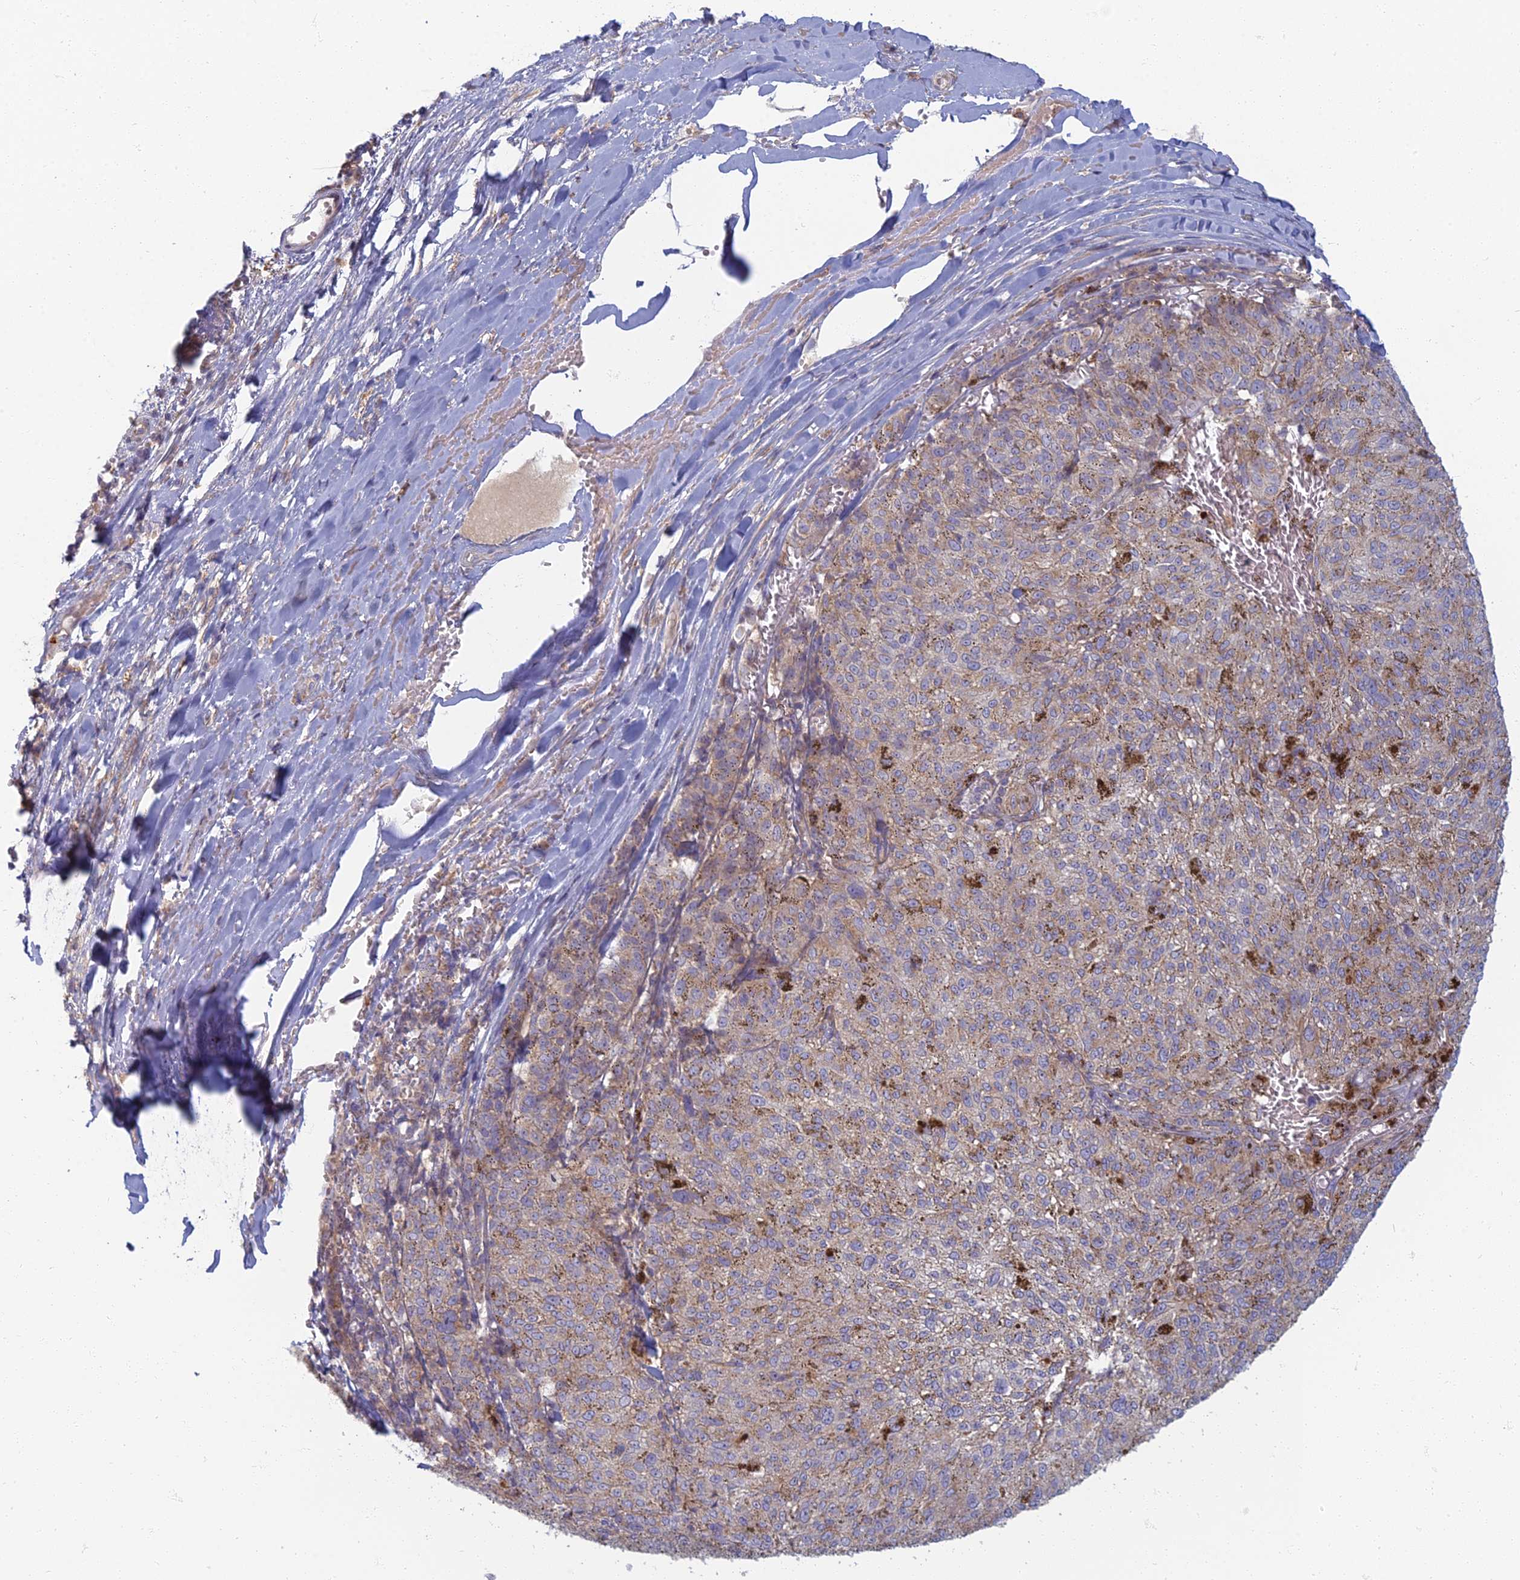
{"staining": {"intensity": "weak", "quantity": "25%-75%", "location": "cytoplasmic/membranous"}, "tissue": "melanoma", "cell_type": "Tumor cells", "image_type": "cancer", "snomed": [{"axis": "morphology", "description": "Malignant melanoma, NOS"}, {"axis": "topography", "description": "Skin"}], "caption": "This is an image of immunohistochemistry staining of malignant melanoma, which shows weak staining in the cytoplasmic/membranous of tumor cells.", "gene": "PROX2", "patient": {"sex": "female", "age": 72}}